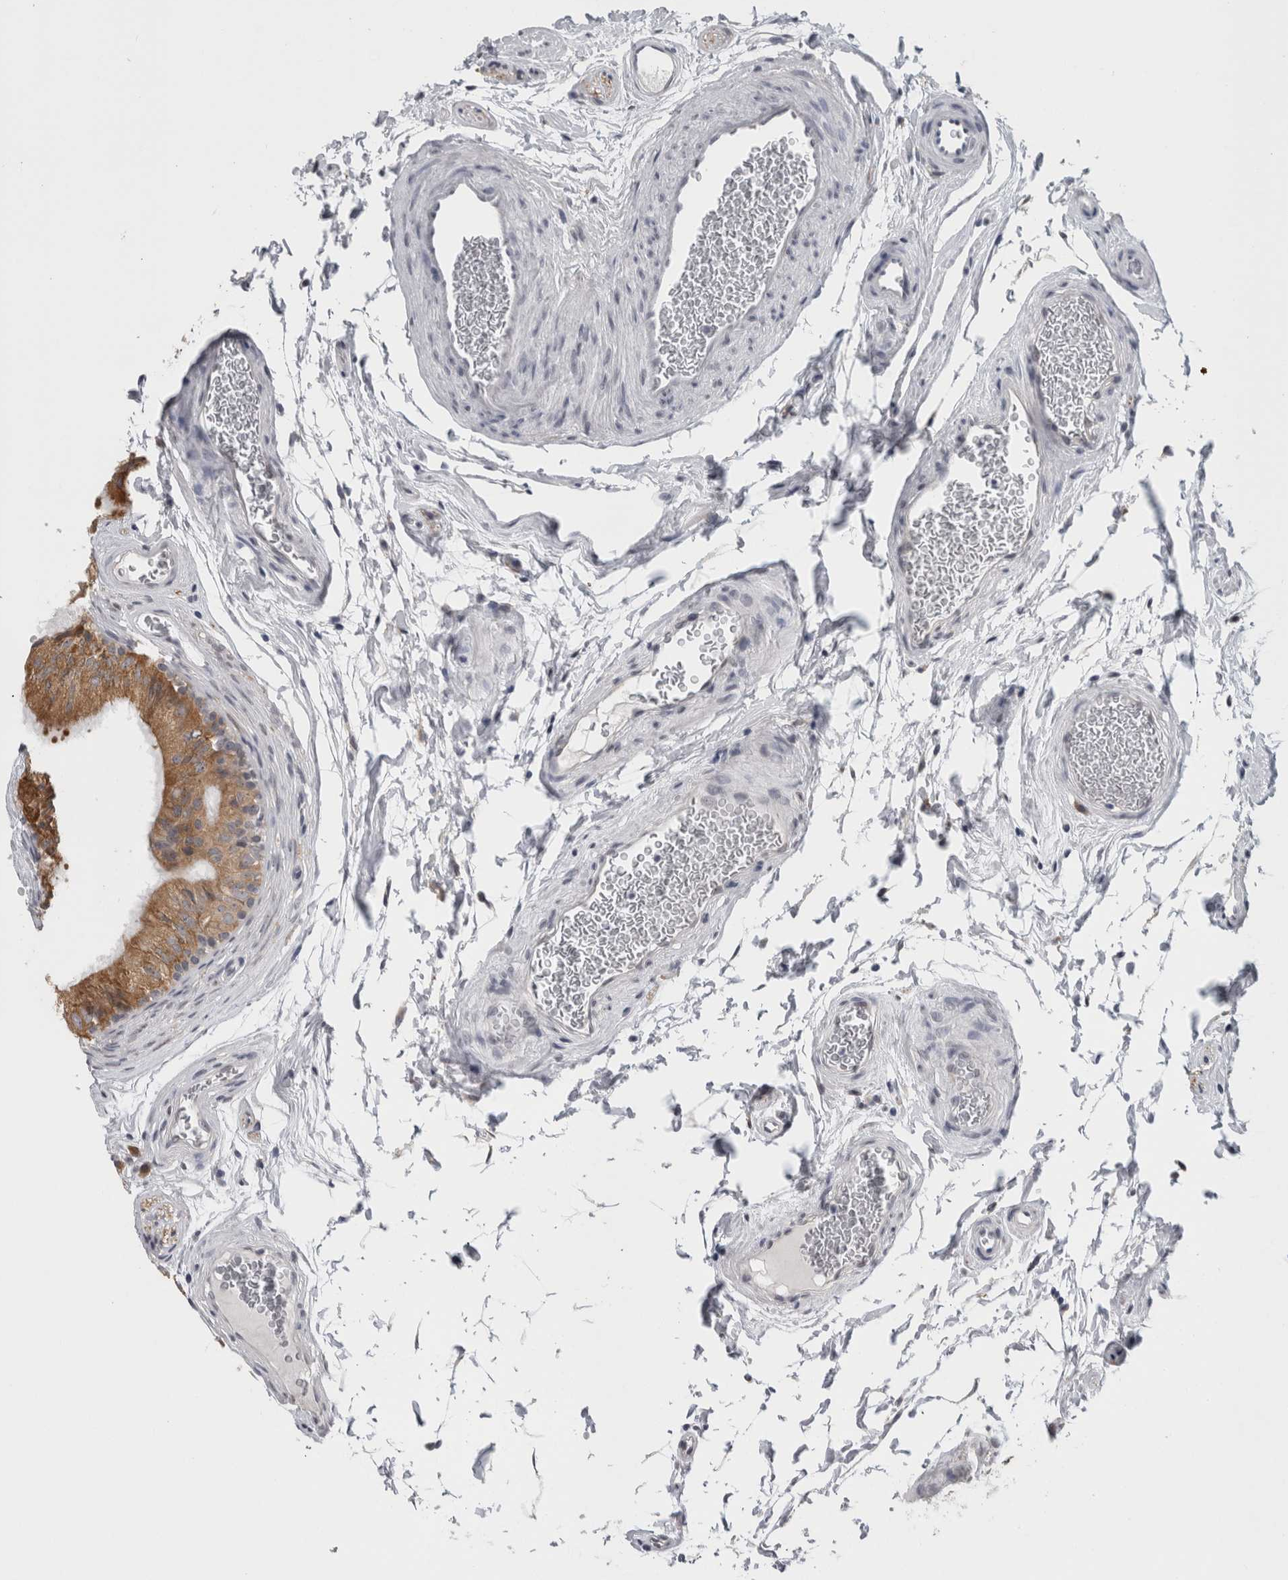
{"staining": {"intensity": "moderate", "quantity": ">75%", "location": "cytoplasmic/membranous"}, "tissue": "epididymis", "cell_type": "Glandular cells", "image_type": "normal", "snomed": [{"axis": "morphology", "description": "Normal tissue, NOS"}, {"axis": "topography", "description": "Epididymis"}], "caption": "Immunohistochemical staining of benign human epididymis exhibits >75% levels of moderate cytoplasmic/membranous protein positivity in about >75% of glandular cells. (Brightfield microscopy of DAB IHC at high magnification).", "gene": "TMEM242", "patient": {"sex": "male", "age": 36}}